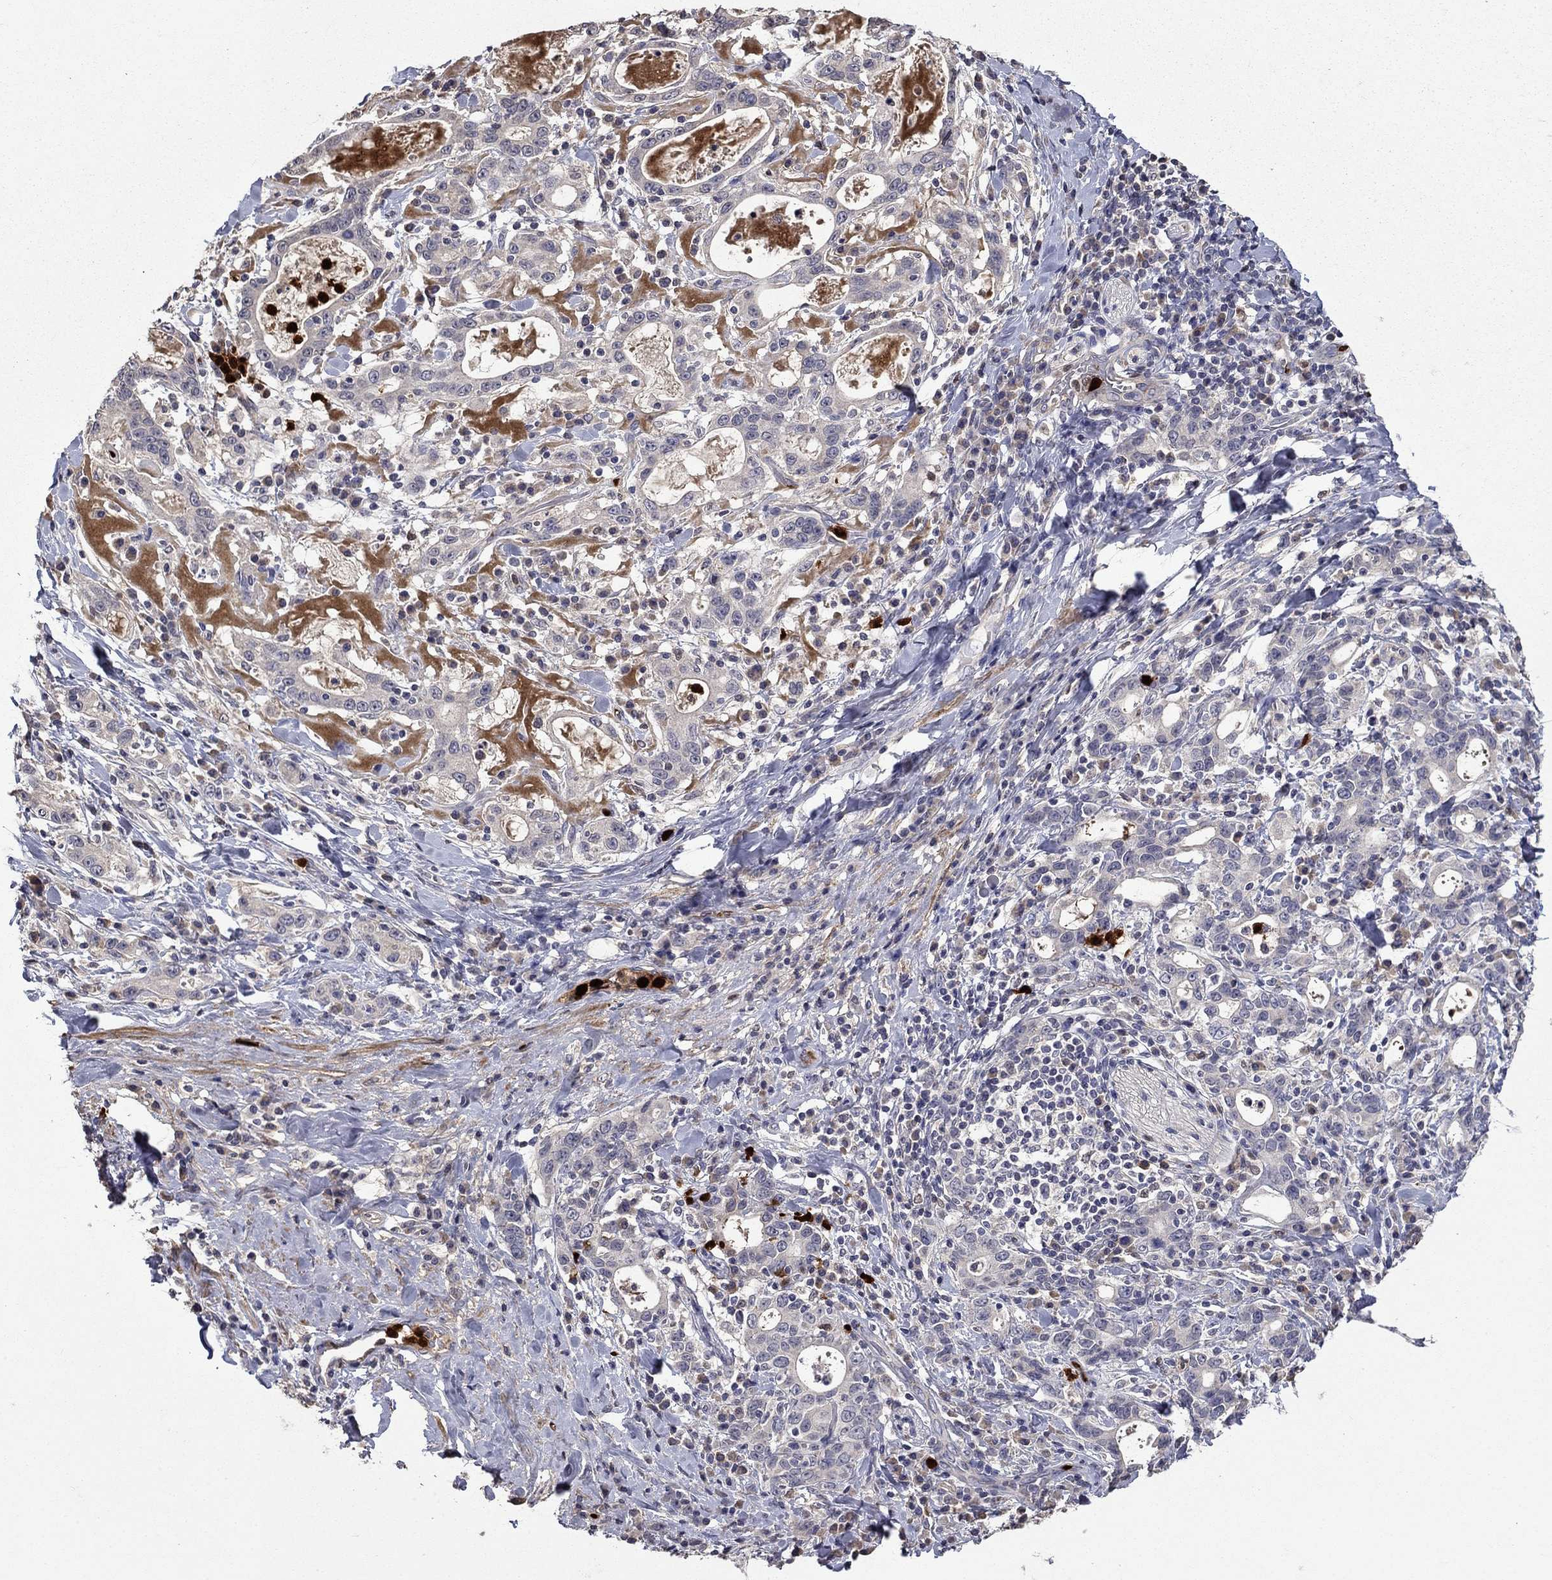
{"staining": {"intensity": "negative", "quantity": "none", "location": "none"}, "tissue": "stomach cancer", "cell_type": "Tumor cells", "image_type": "cancer", "snomed": [{"axis": "morphology", "description": "Adenocarcinoma, NOS"}, {"axis": "topography", "description": "Stomach"}], "caption": "Immunohistochemistry (IHC) image of neoplastic tissue: human adenocarcinoma (stomach) stained with DAB reveals no significant protein positivity in tumor cells.", "gene": "SATB1", "patient": {"sex": "male", "age": 79}}